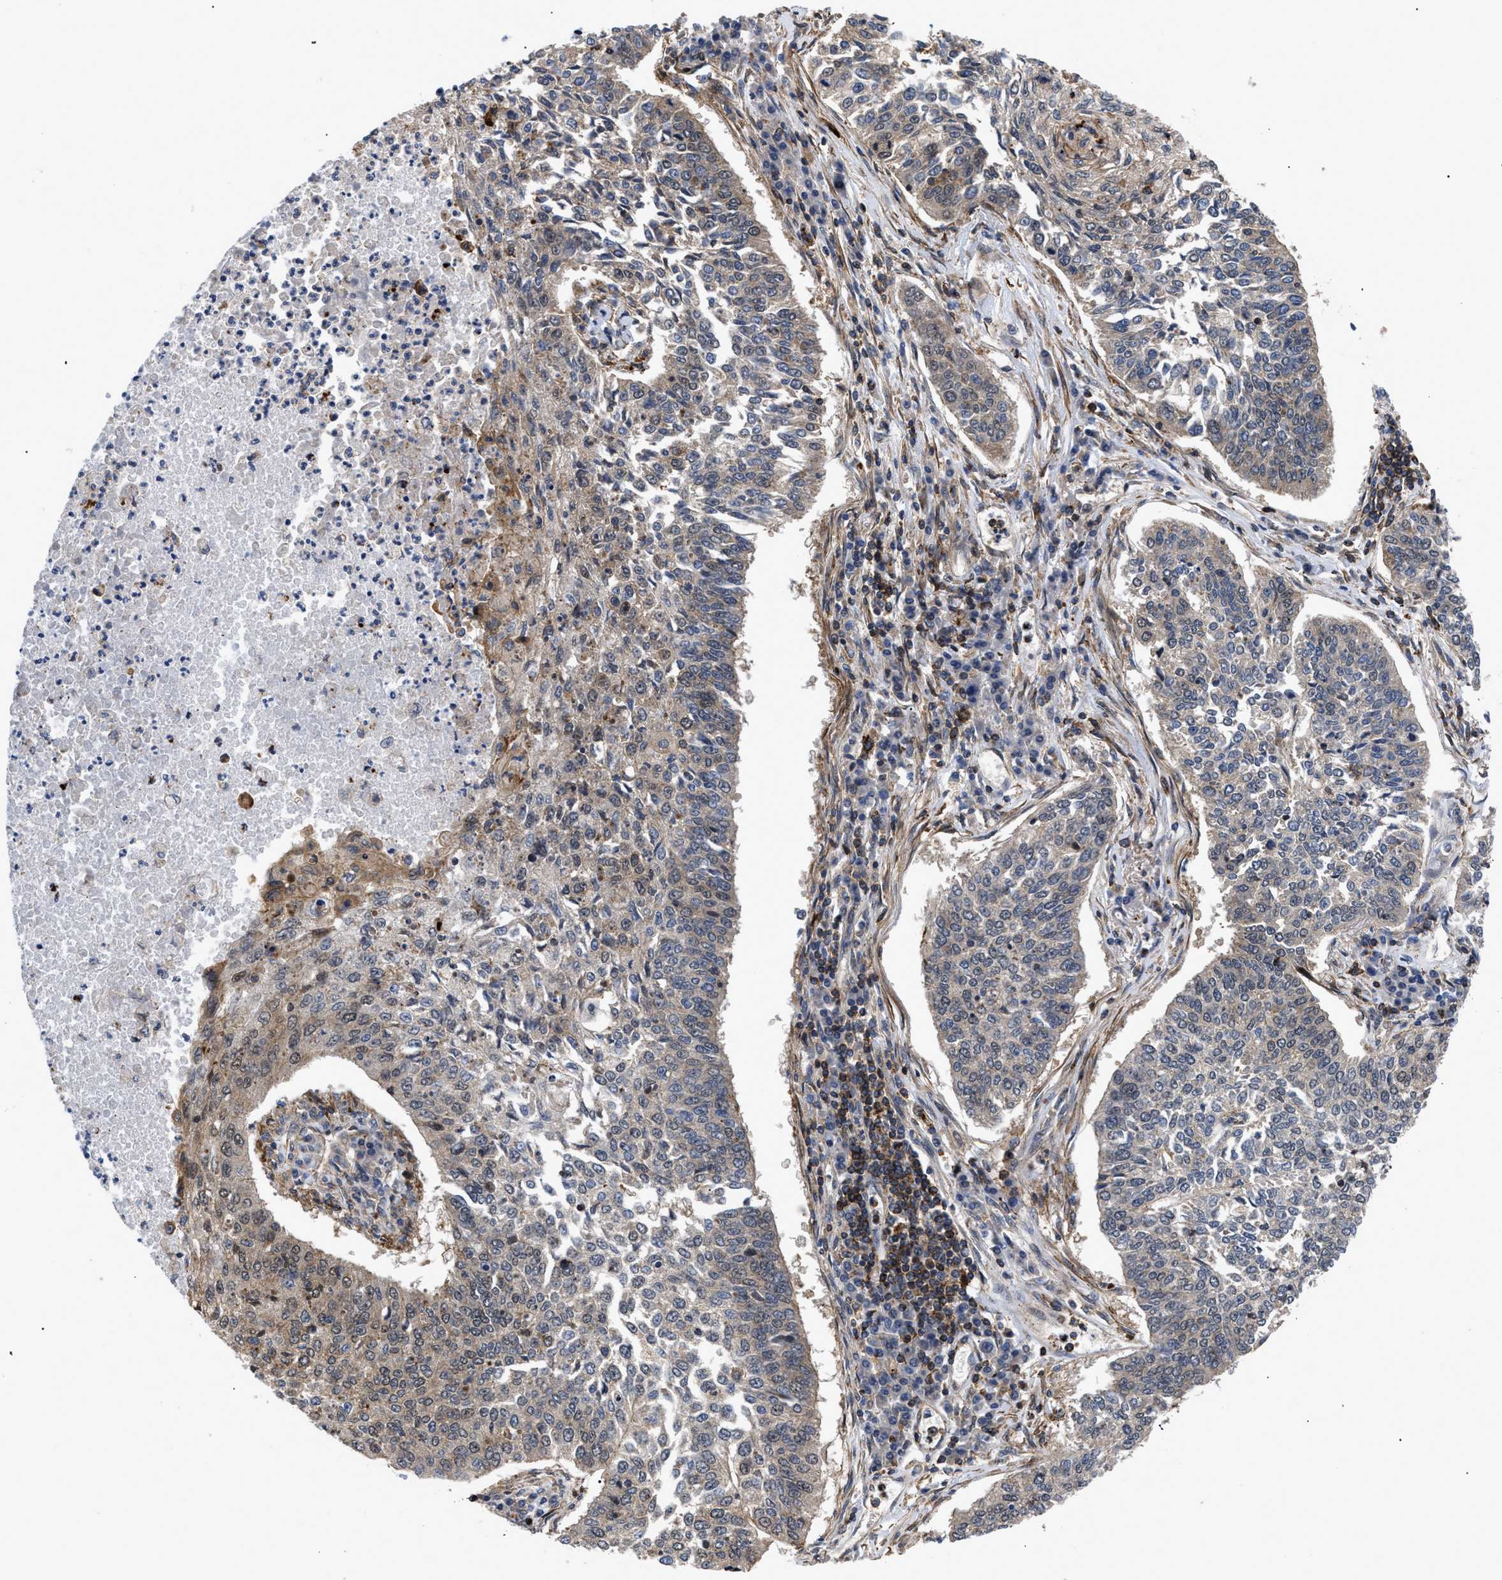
{"staining": {"intensity": "moderate", "quantity": "<25%", "location": "cytoplasmic/membranous"}, "tissue": "lung cancer", "cell_type": "Tumor cells", "image_type": "cancer", "snomed": [{"axis": "morphology", "description": "Normal tissue, NOS"}, {"axis": "morphology", "description": "Squamous cell carcinoma, NOS"}, {"axis": "topography", "description": "Cartilage tissue"}, {"axis": "topography", "description": "Bronchus"}, {"axis": "topography", "description": "Lung"}], "caption": "Lung squamous cell carcinoma stained with DAB (3,3'-diaminobenzidine) IHC demonstrates low levels of moderate cytoplasmic/membranous positivity in approximately <25% of tumor cells. The protein is shown in brown color, while the nuclei are stained blue.", "gene": "SPAST", "patient": {"sex": "female", "age": 49}}